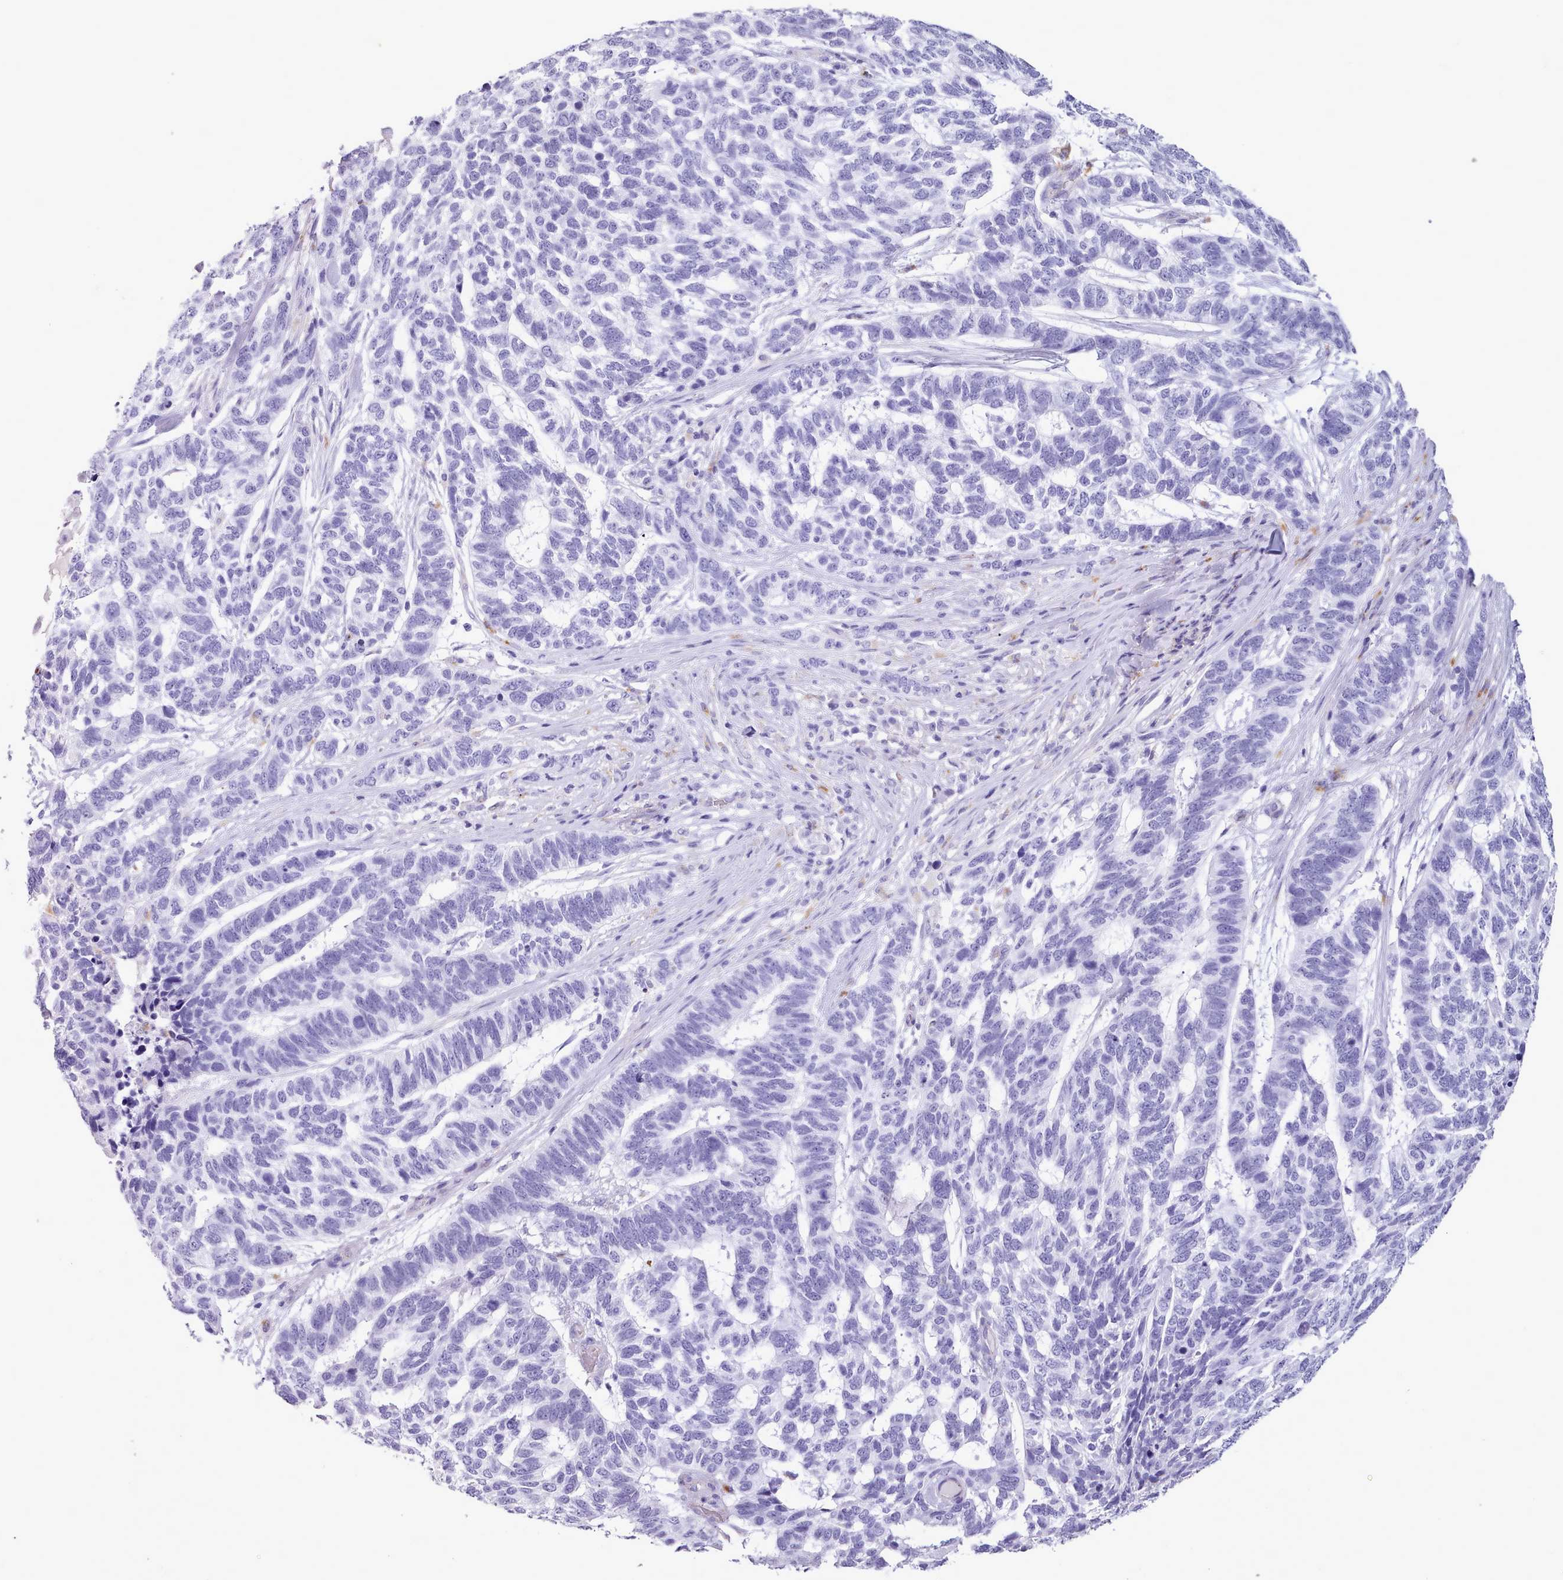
{"staining": {"intensity": "negative", "quantity": "none", "location": "none"}, "tissue": "skin cancer", "cell_type": "Tumor cells", "image_type": "cancer", "snomed": [{"axis": "morphology", "description": "Basal cell carcinoma"}, {"axis": "topography", "description": "Skin"}], "caption": "The immunohistochemistry image has no significant staining in tumor cells of skin basal cell carcinoma tissue.", "gene": "GAA", "patient": {"sex": "female", "age": 65}}